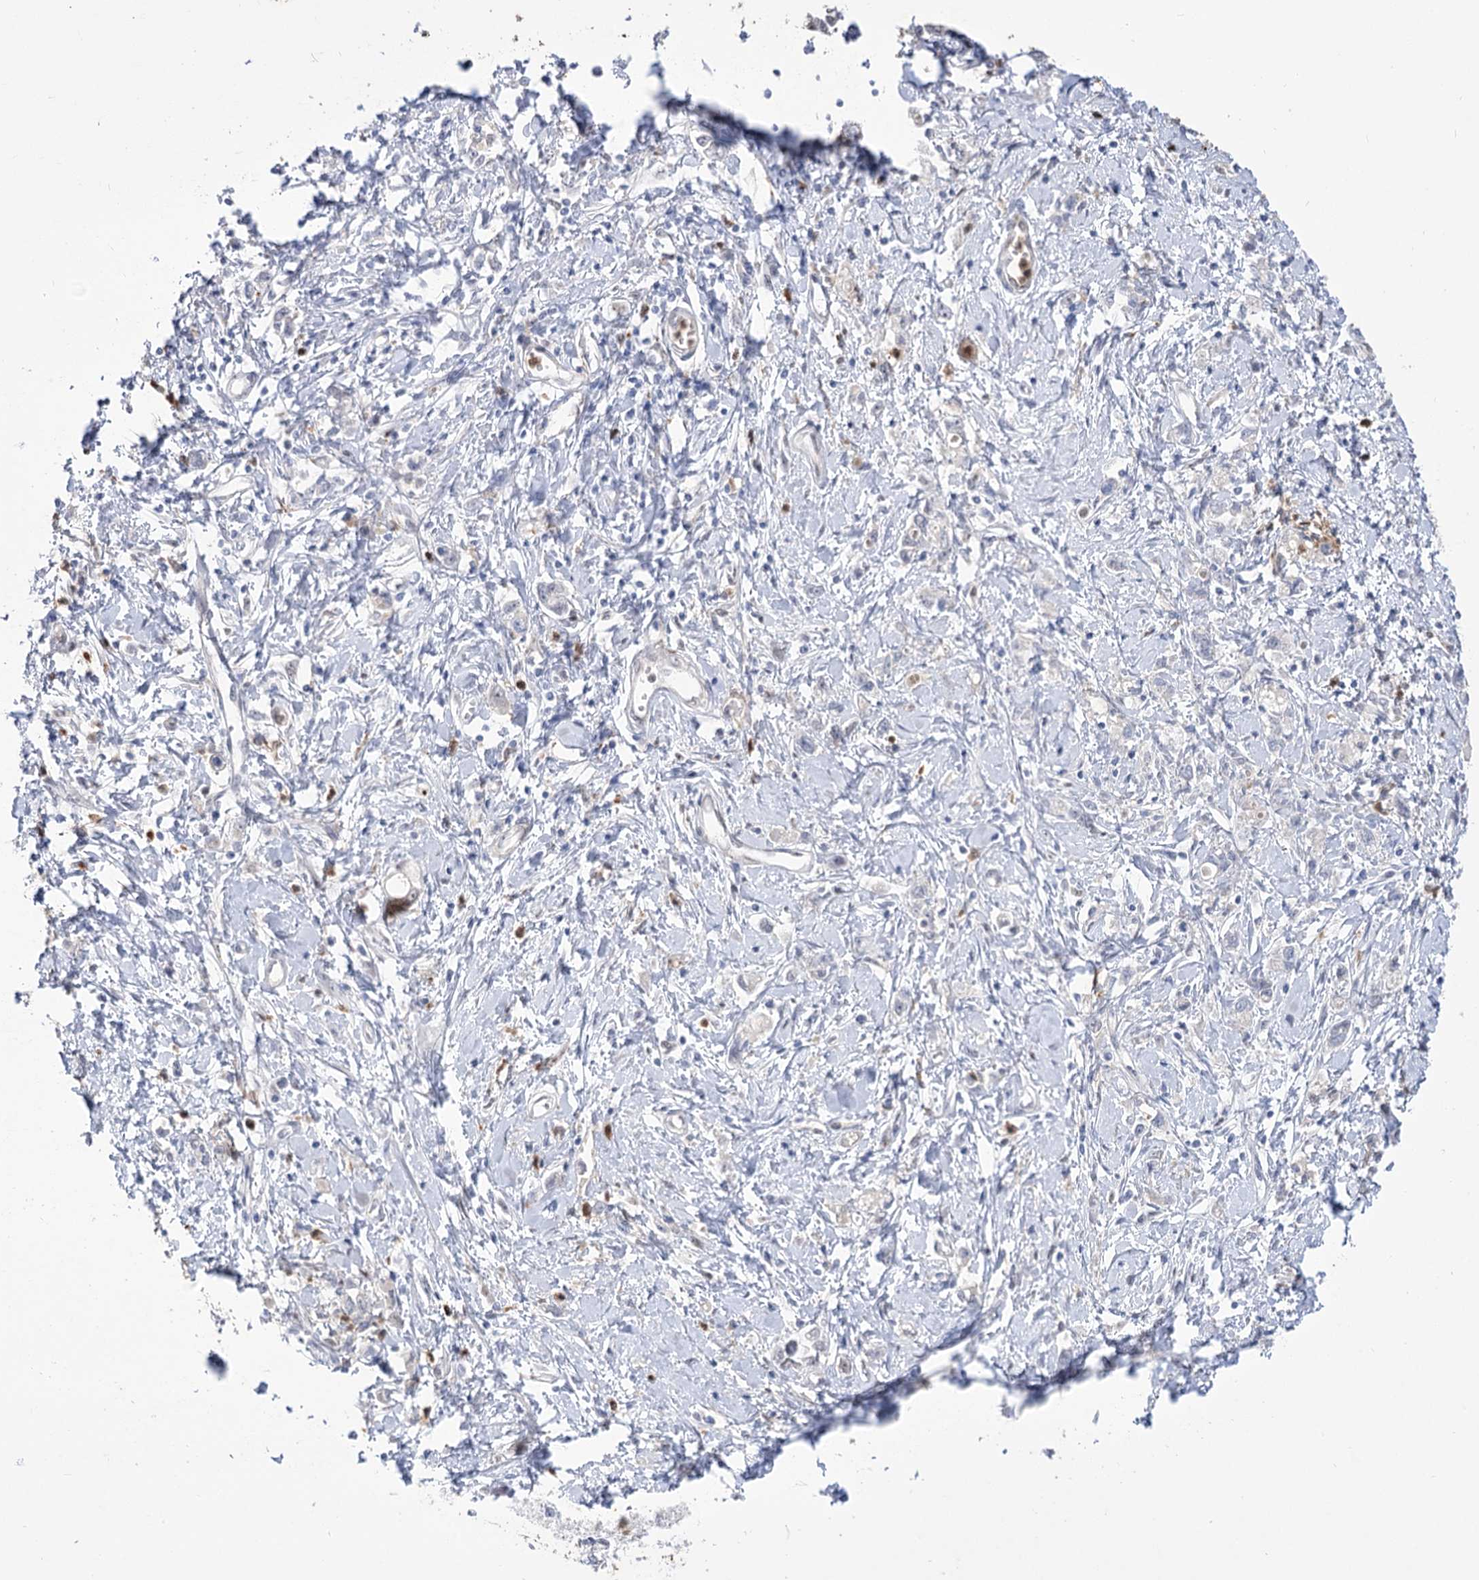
{"staining": {"intensity": "negative", "quantity": "none", "location": "none"}, "tissue": "stomach cancer", "cell_type": "Tumor cells", "image_type": "cancer", "snomed": [{"axis": "morphology", "description": "Adenocarcinoma, NOS"}, {"axis": "topography", "description": "Stomach"}], "caption": "High power microscopy photomicrograph of an immunohistochemistry (IHC) image of adenocarcinoma (stomach), revealing no significant positivity in tumor cells.", "gene": "SIAE", "patient": {"sex": "female", "age": 76}}